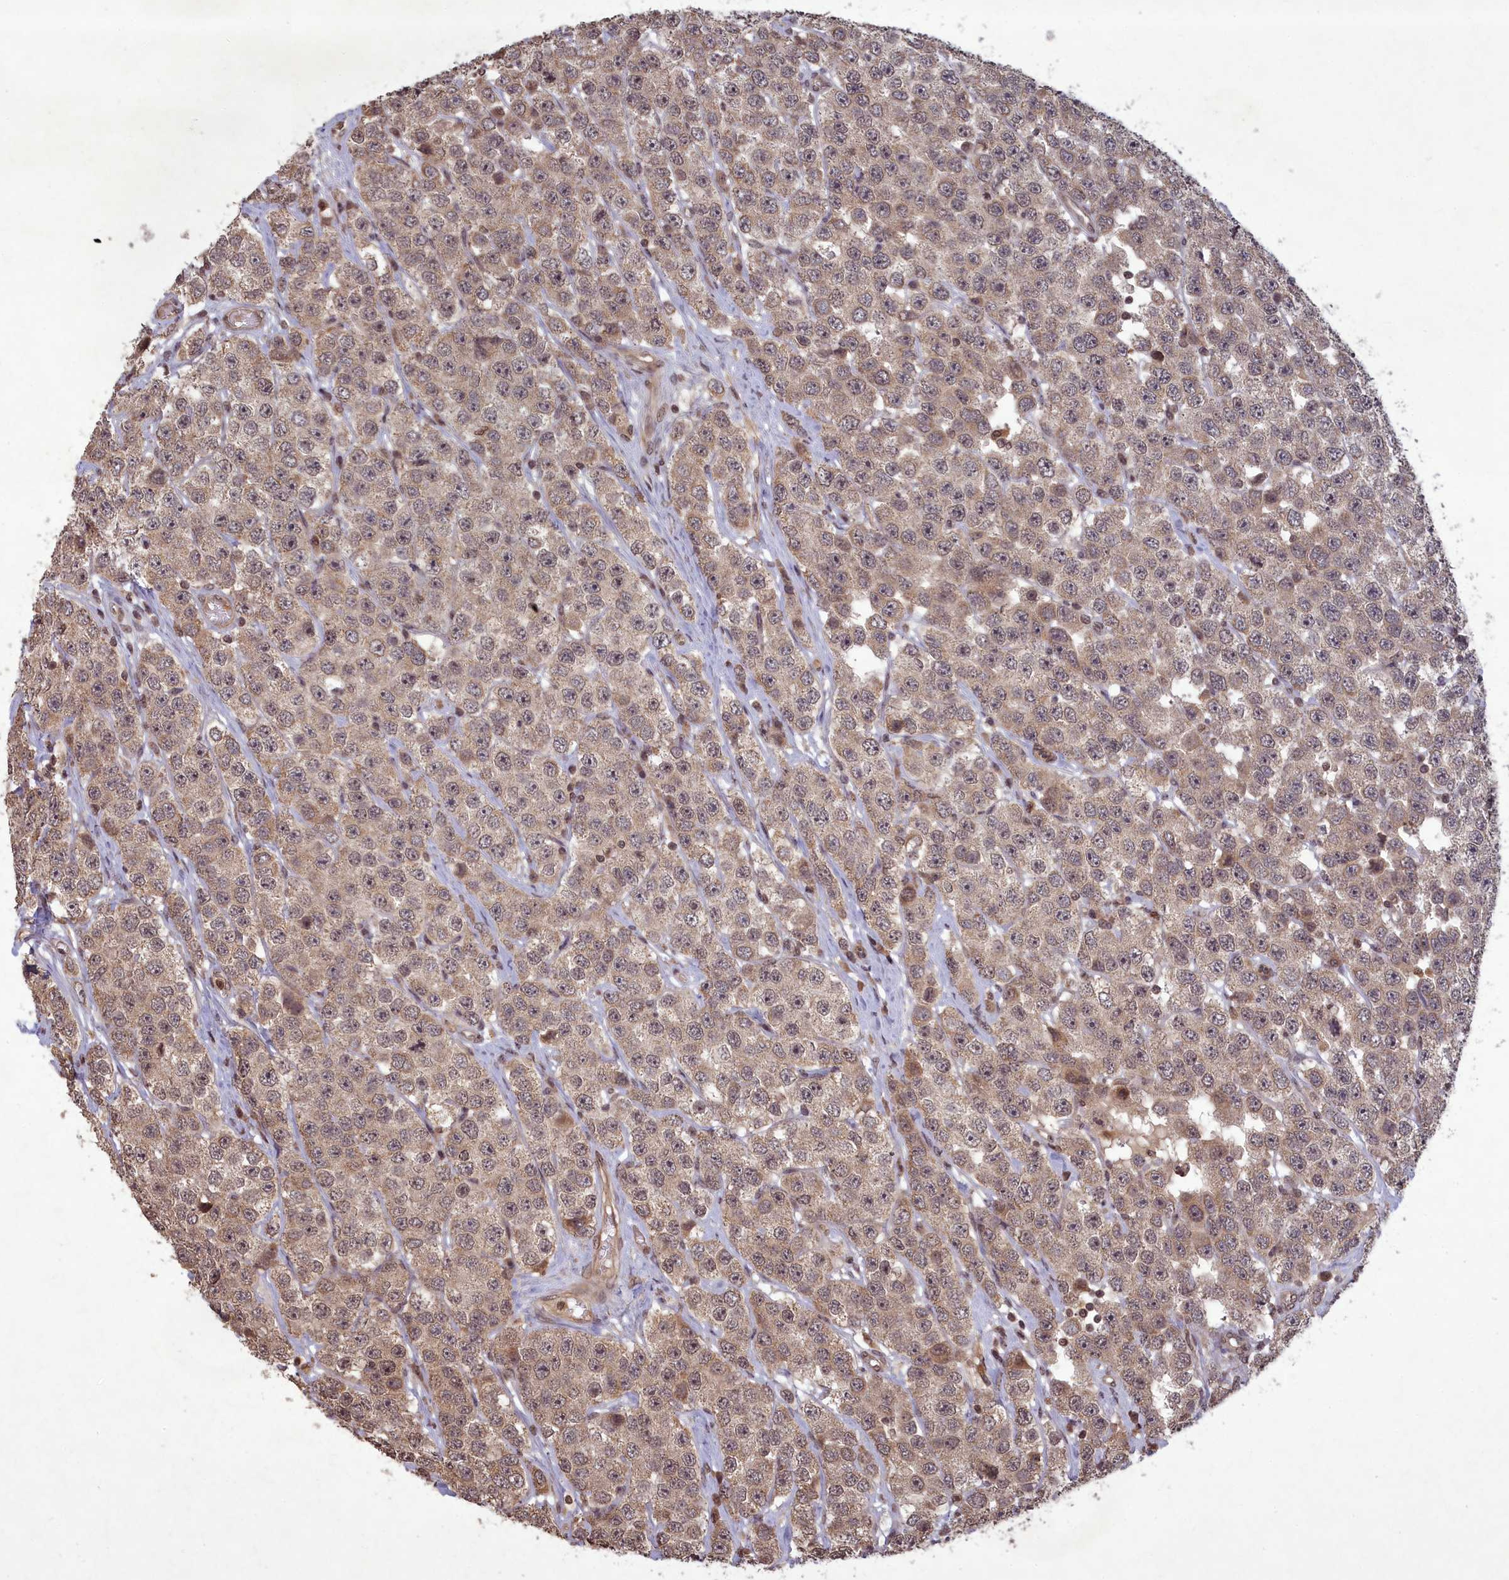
{"staining": {"intensity": "weak", "quantity": ">75%", "location": "cytoplasmic/membranous,nuclear"}, "tissue": "testis cancer", "cell_type": "Tumor cells", "image_type": "cancer", "snomed": [{"axis": "morphology", "description": "Seminoma, NOS"}, {"axis": "topography", "description": "Testis"}], "caption": "A micrograph showing weak cytoplasmic/membranous and nuclear staining in approximately >75% of tumor cells in testis cancer, as visualized by brown immunohistochemical staining.", "gene": "SRMS", "patient": {"sex": "male", "age": 28}}